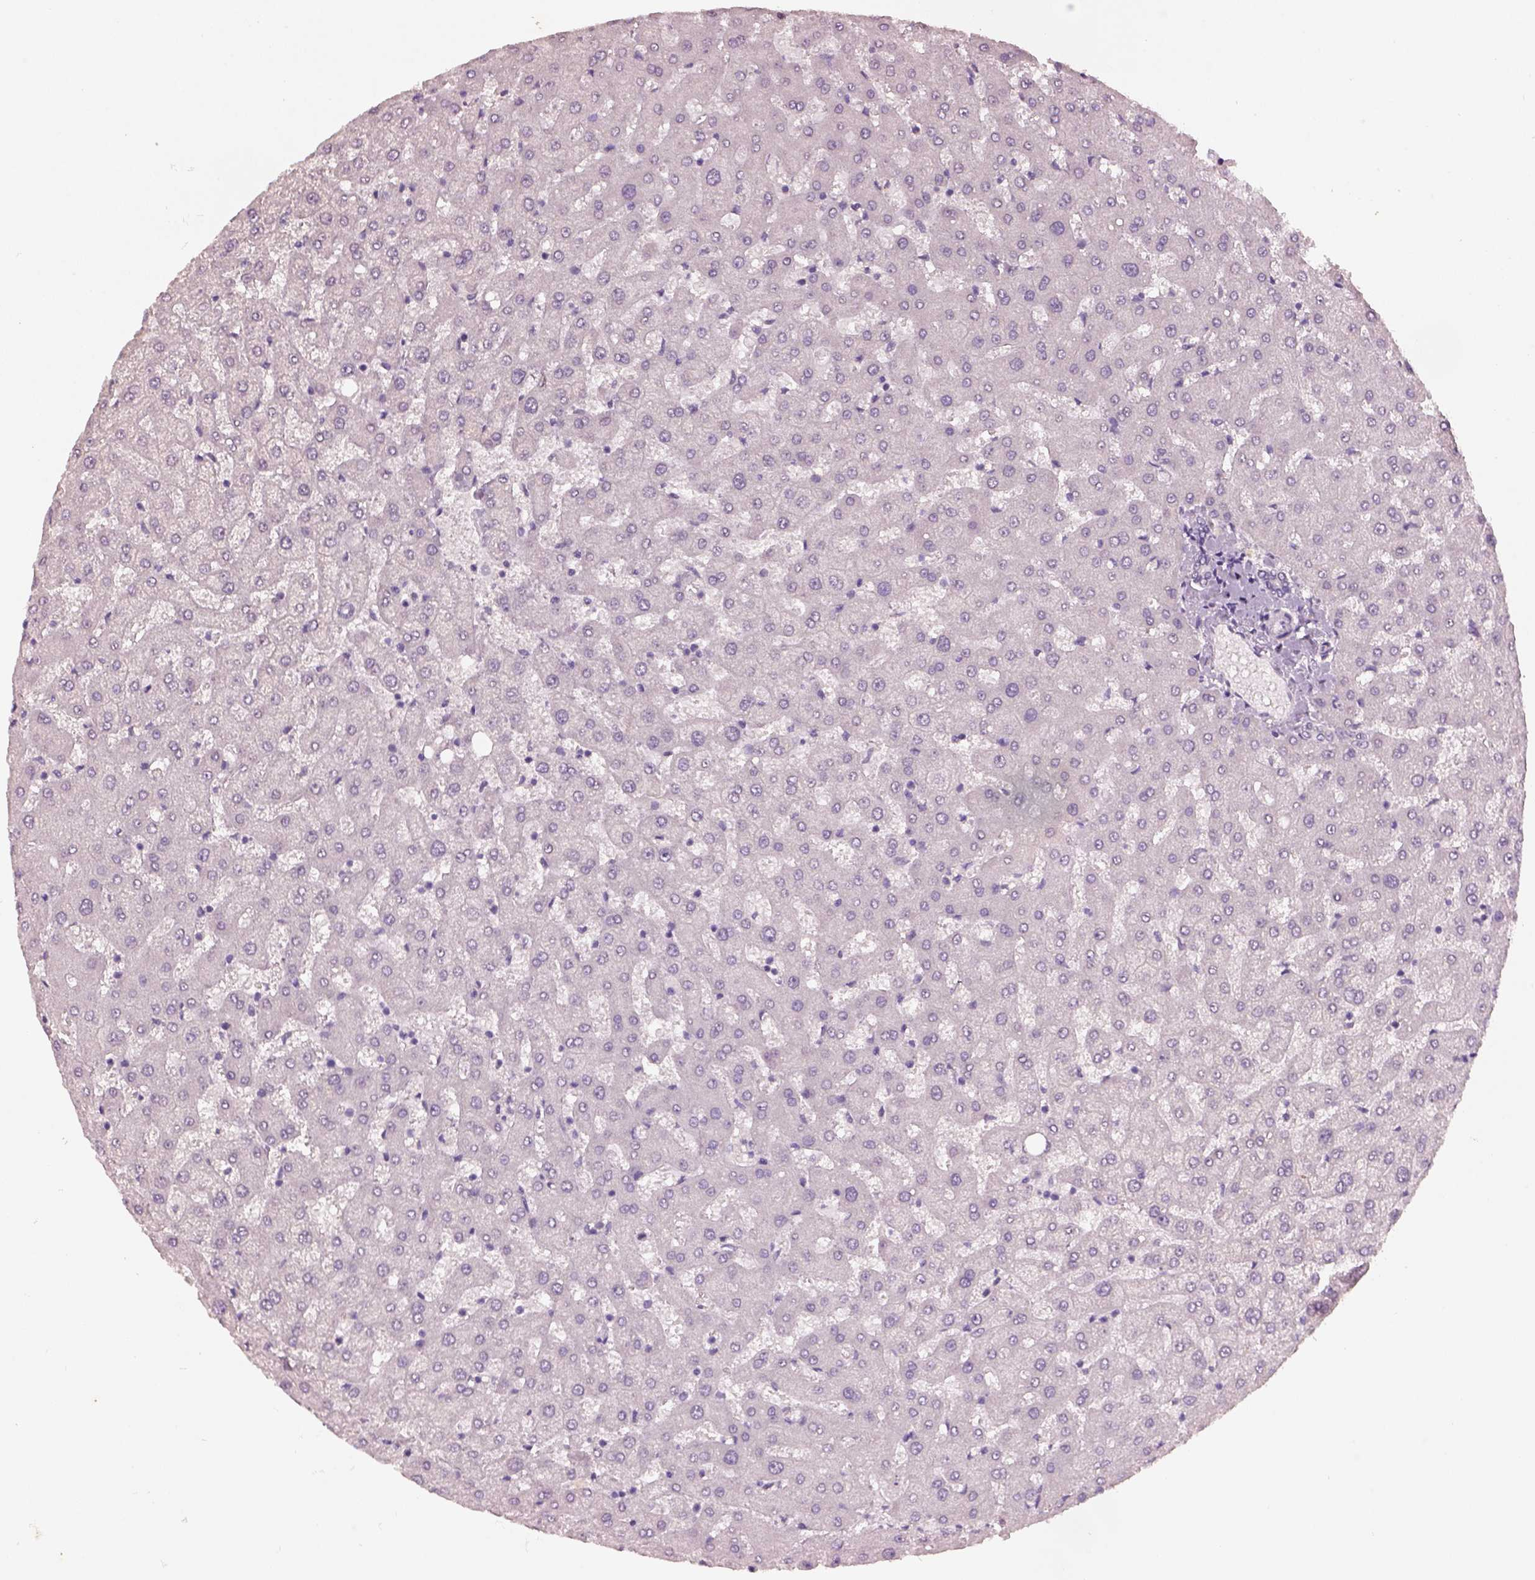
{"staining": {"intensity": "negative", "quantity": "none", "location": "none"}, "tissue": "liver", "cell_type": "Cholangiocytes", "image_type": "normal", "snomed": [{"axis": "morphology", "description": "Normal tissue, NOS"}, {"axis": "topography", "description": "Liver"}], "caption": "IHC image of normal human liver stained for a protein (brown), which demonstrates no positivity in cholangiocytes.", "gene": "KCNIP3", "patient": {"sex": "female", "age": 50}}